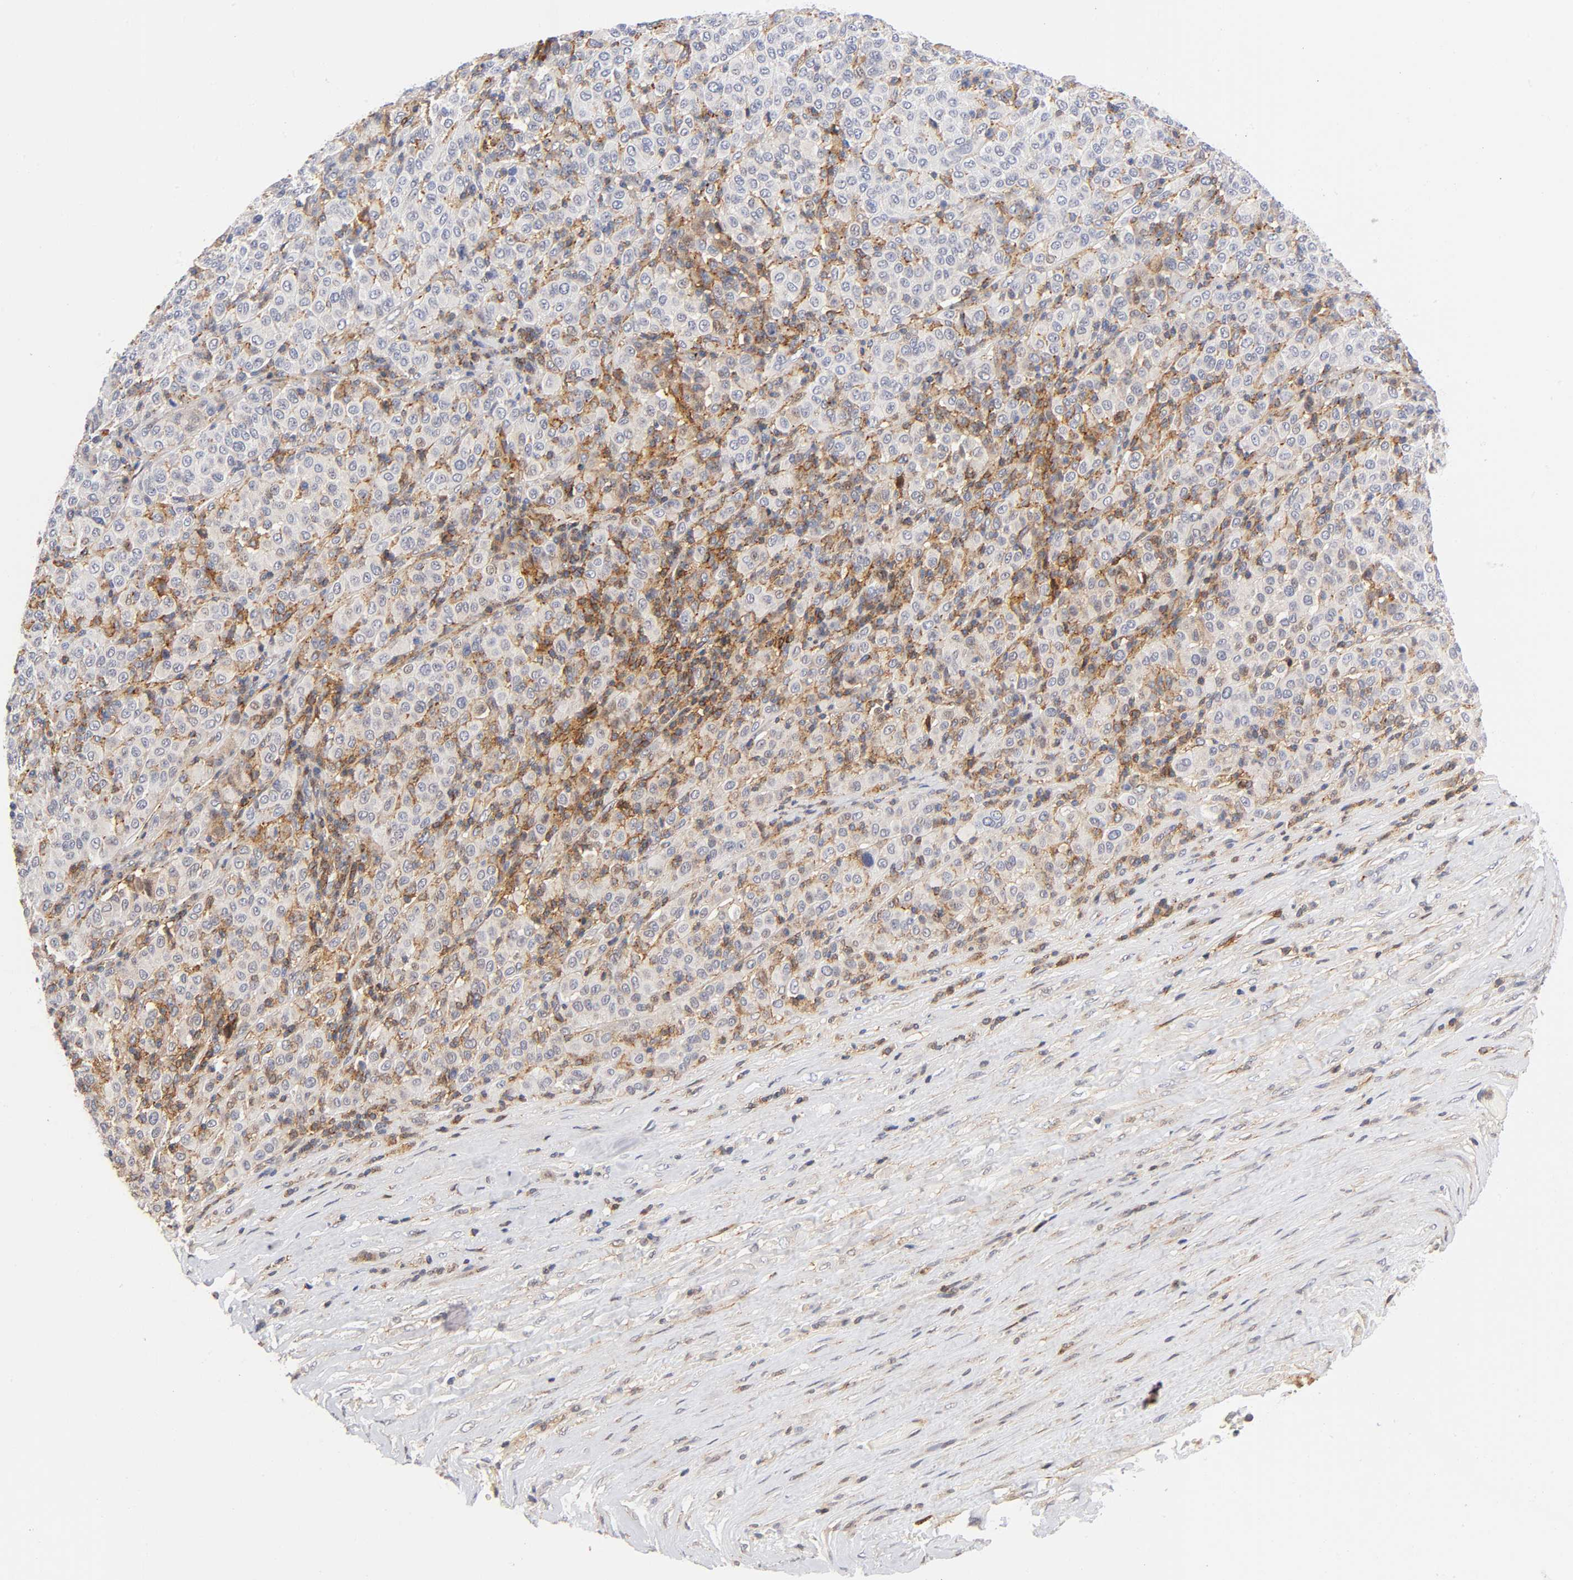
{"staining": {"intensity": "negative", "quantity": "none", "location": "none"}, "tissue": "melanoma", "cell_type": "Tumor cells", "image_type": "cancer", "snomed": [{"axis": "morphology", "description": "Malignant melanoma, Metastatic site"}, {"axis": "topography", "description": "Pancreas"}], "caption": "The histopathology image shows no staining of tumor cells in malignant melanoma (metastatic site).", "gene": "ANXA7", "patient": {"sex": "female", "age": 30}}